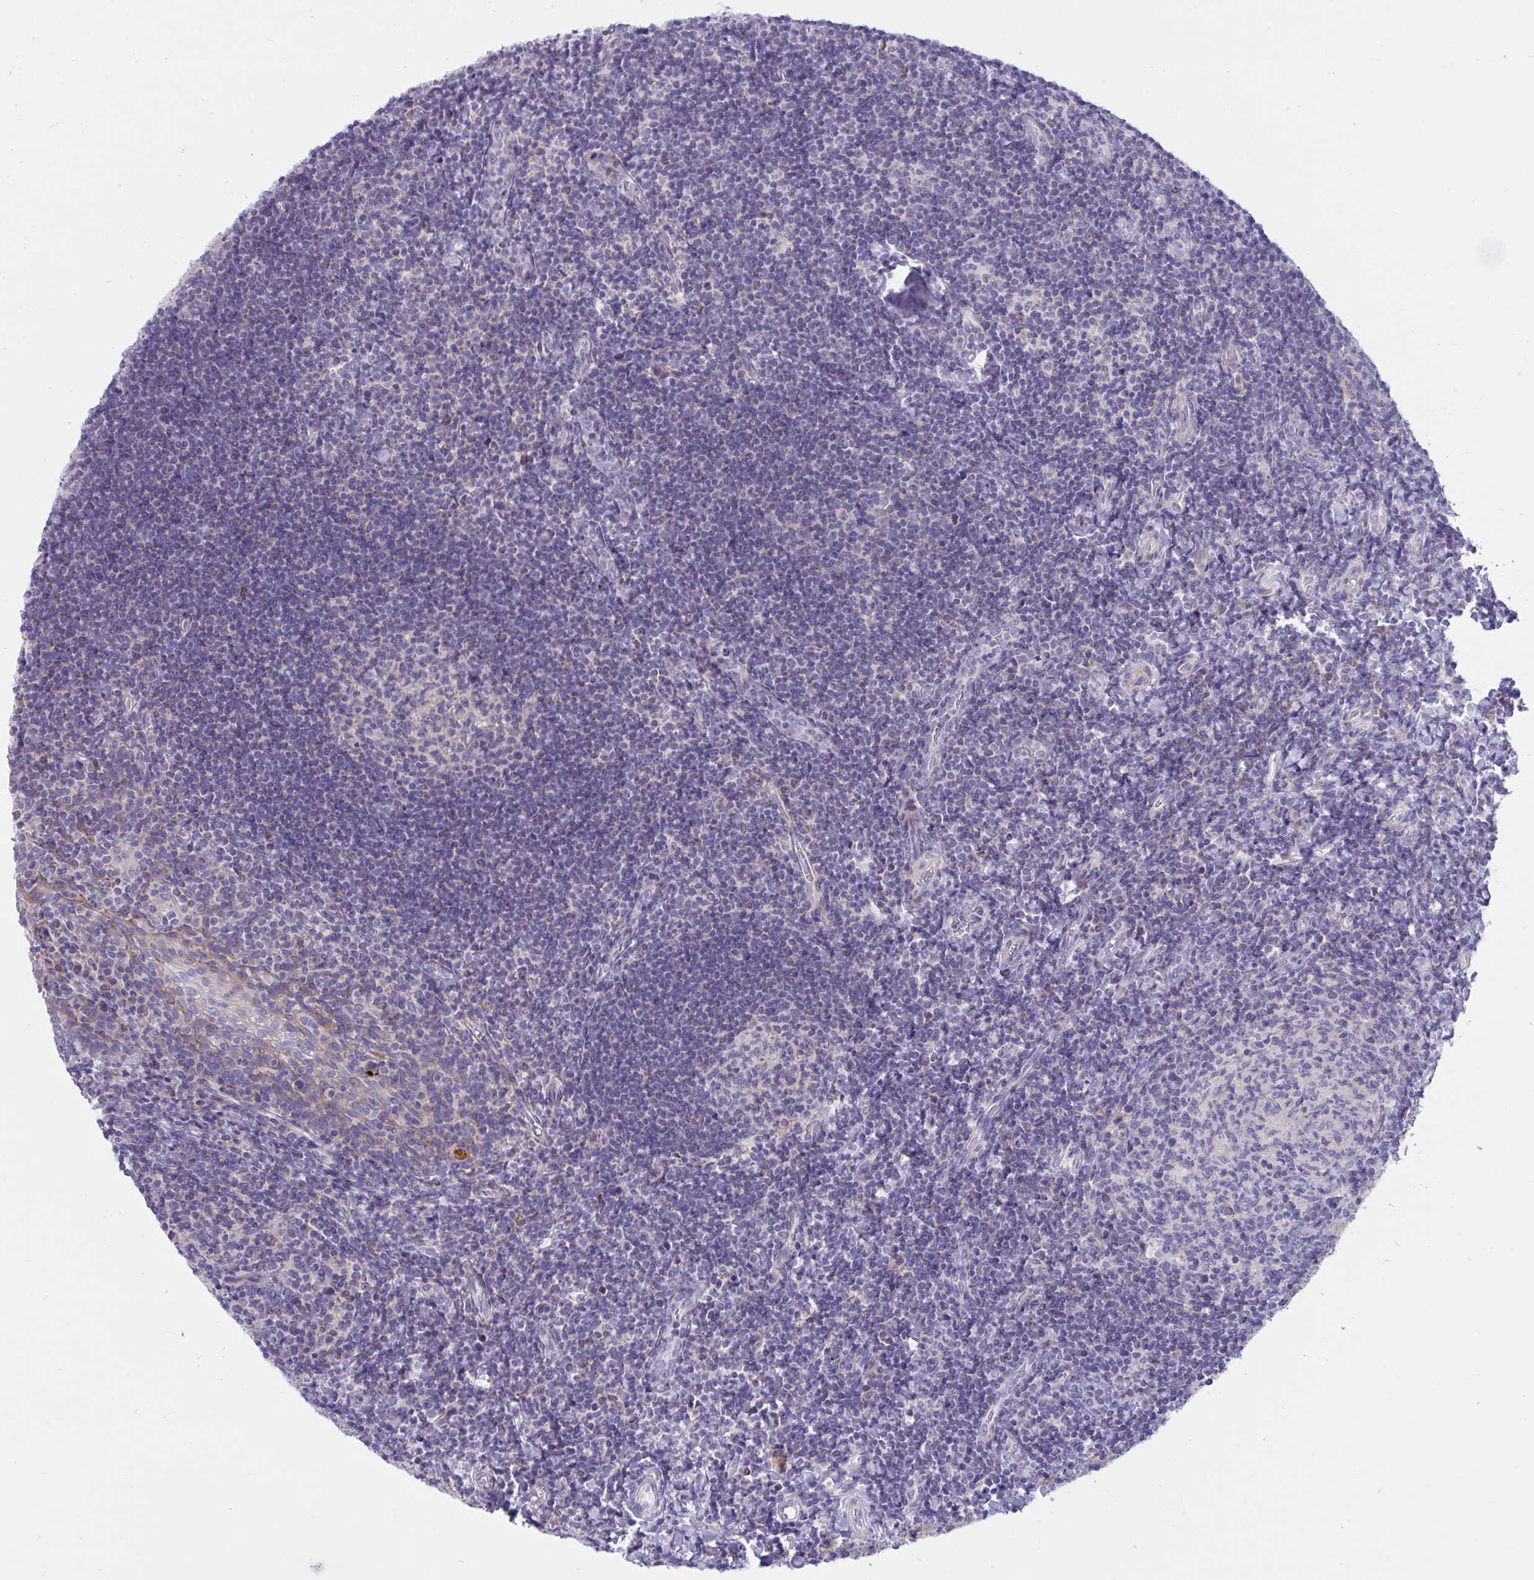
{"staining": {"intensity": "negative", "quantity": "none", "location": "none"}, "tissue": "tonsil", "cell_type": "Germinal center cells", "image_type": "normal", "snomed": [{"axis": "morphology", "description": "Normal tissue, NOS"}, {"axis": "topography", "description": "Tonsil"}], "caption": "High magnification brightfield microscopy of unremarkable tonsil stained with DAB (brown) and counterstained with hematoxylin (blue): germinal center cells show no significant staining. (DAB immunohistochemistry visualized using brightfield microscopy, high magnification).", "gene": "DTX3", "patient": {"sex": "female", "age": 10}}